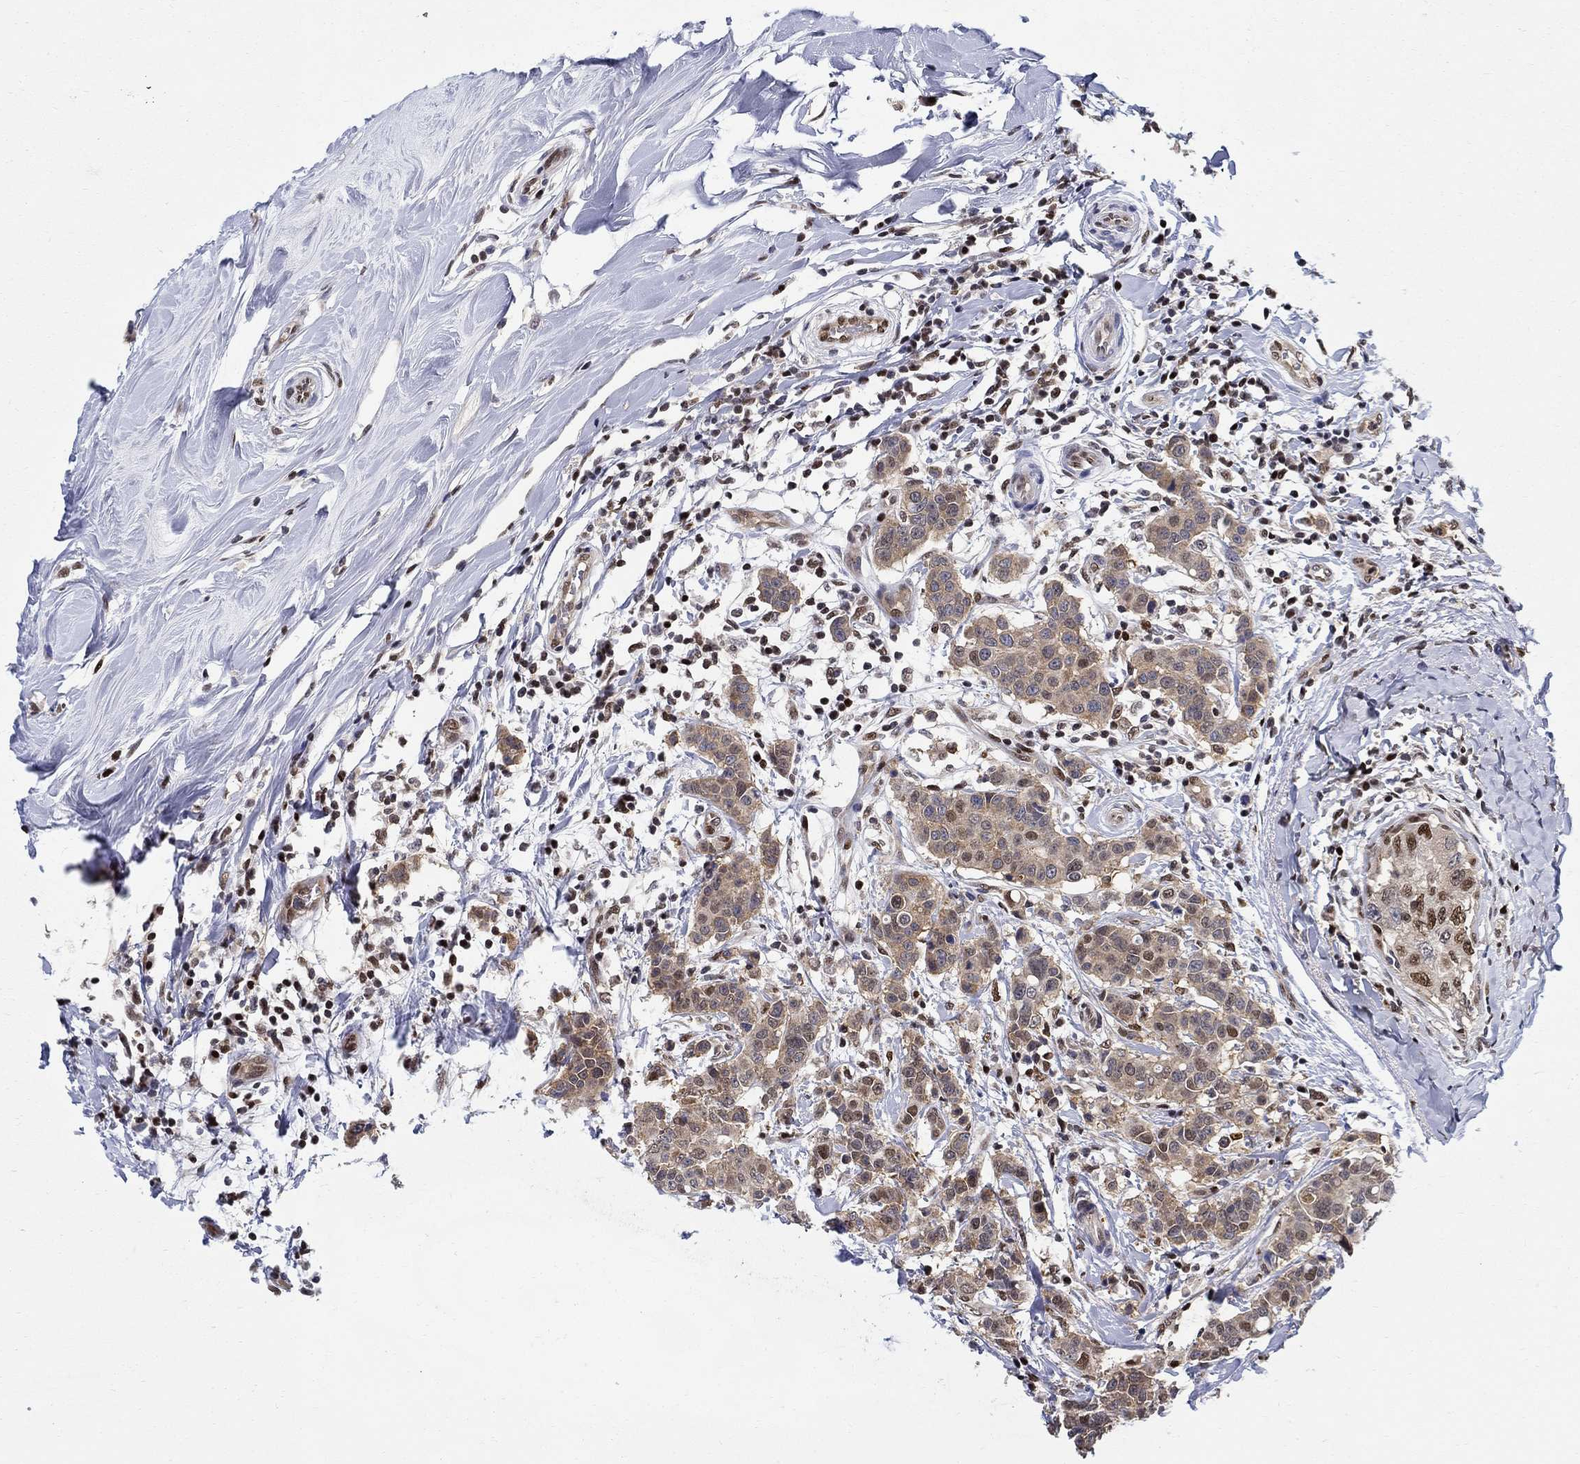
{"staining": {"intensity": "moderate", "quantity": "<25%", "location": "nuclear"}, "tissue": "breast cancer", "cell_type": "Tumor cells", "image_type": "cancer", "snomed": [{"axis": "morphology", "description": "Duct carcinoma"}, {"axis": "topography", "description": "Breast"}], "caption": "This is an image of IHC staining of invasive ductal carcinoma (breast), which shows moderate staining in the nuclear of tumor cells.", "gene": "ZNF594", "patient": {"sex": "female", "age": 27}}